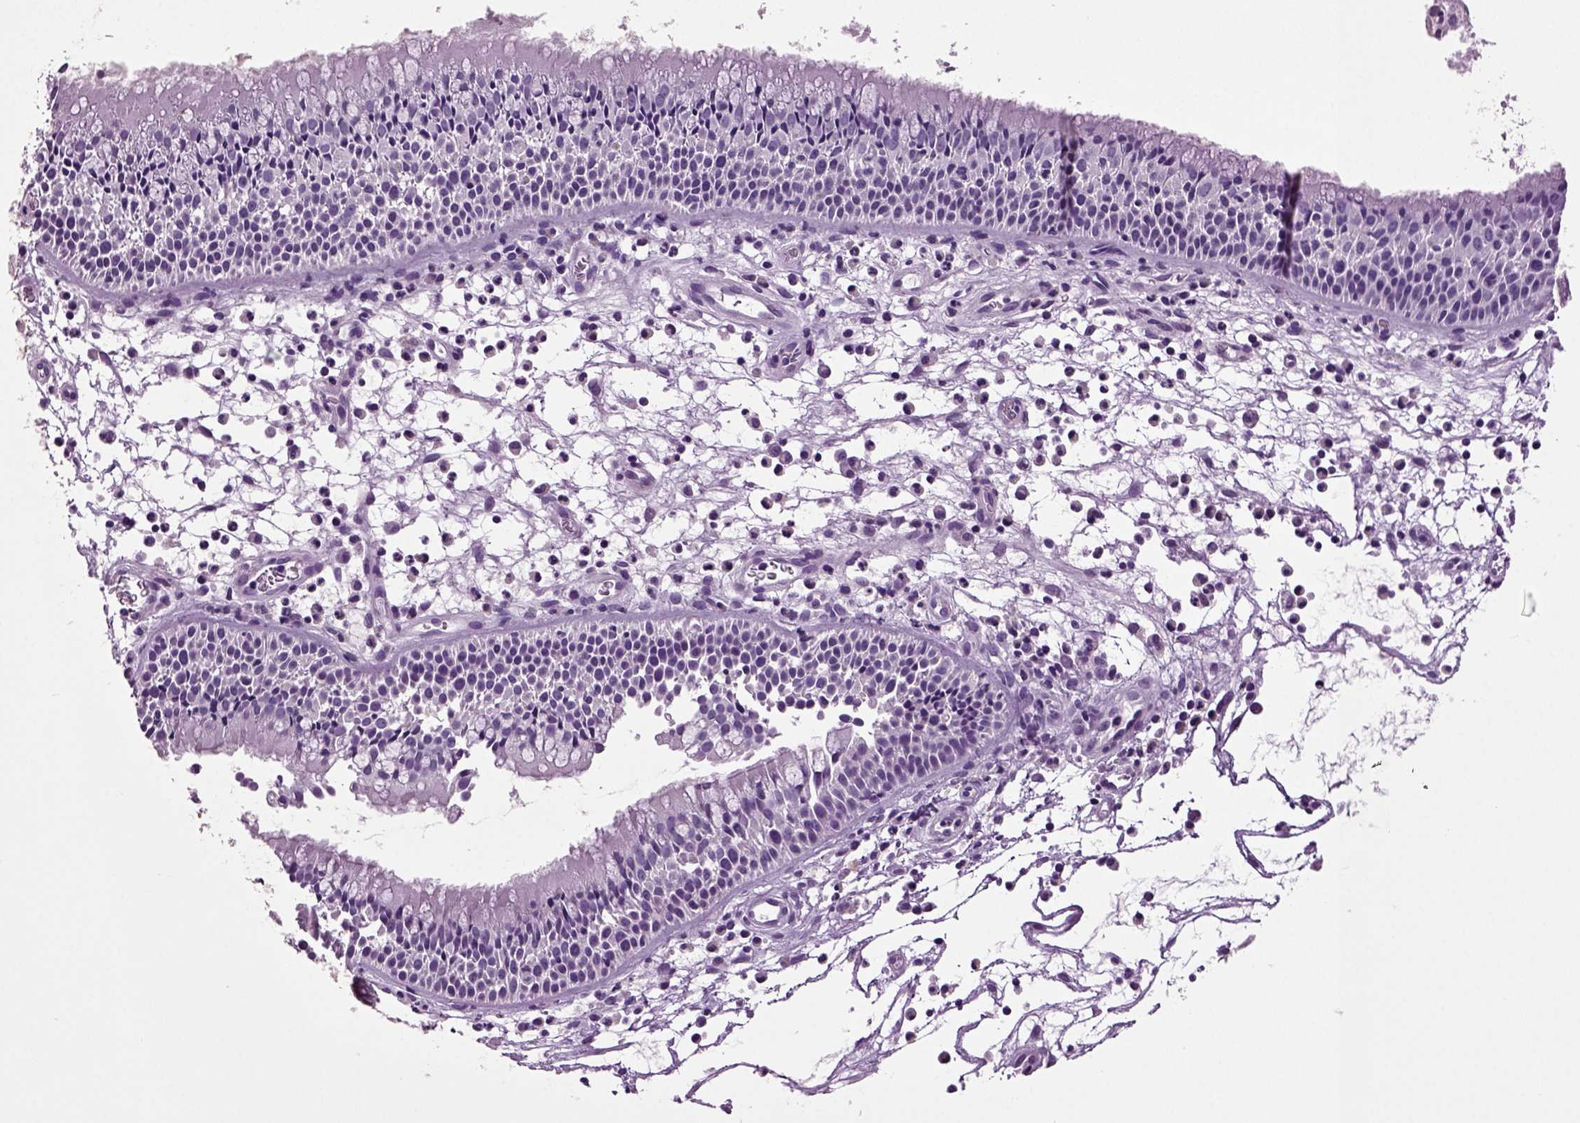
{"staining": {"intensity": "negative", "quantity": "none", "location": "none"}, "tissue": "nasopharynx", "cell_type": "Respiratory epithelial cells", "image_type": "normal", "snomed": [{"axis": "morphology", "description": "Normal tissue, NOS"}, {"axis": "topography", "description": "Nasopharynx"}], "caption": "Human nasopharynx stained for a protein using immunohistochemistry demonstrates no staining in respiratory epithelial cells.", "gene": "SLC17A6", "patient": {"sex": "male", "age": 51}}